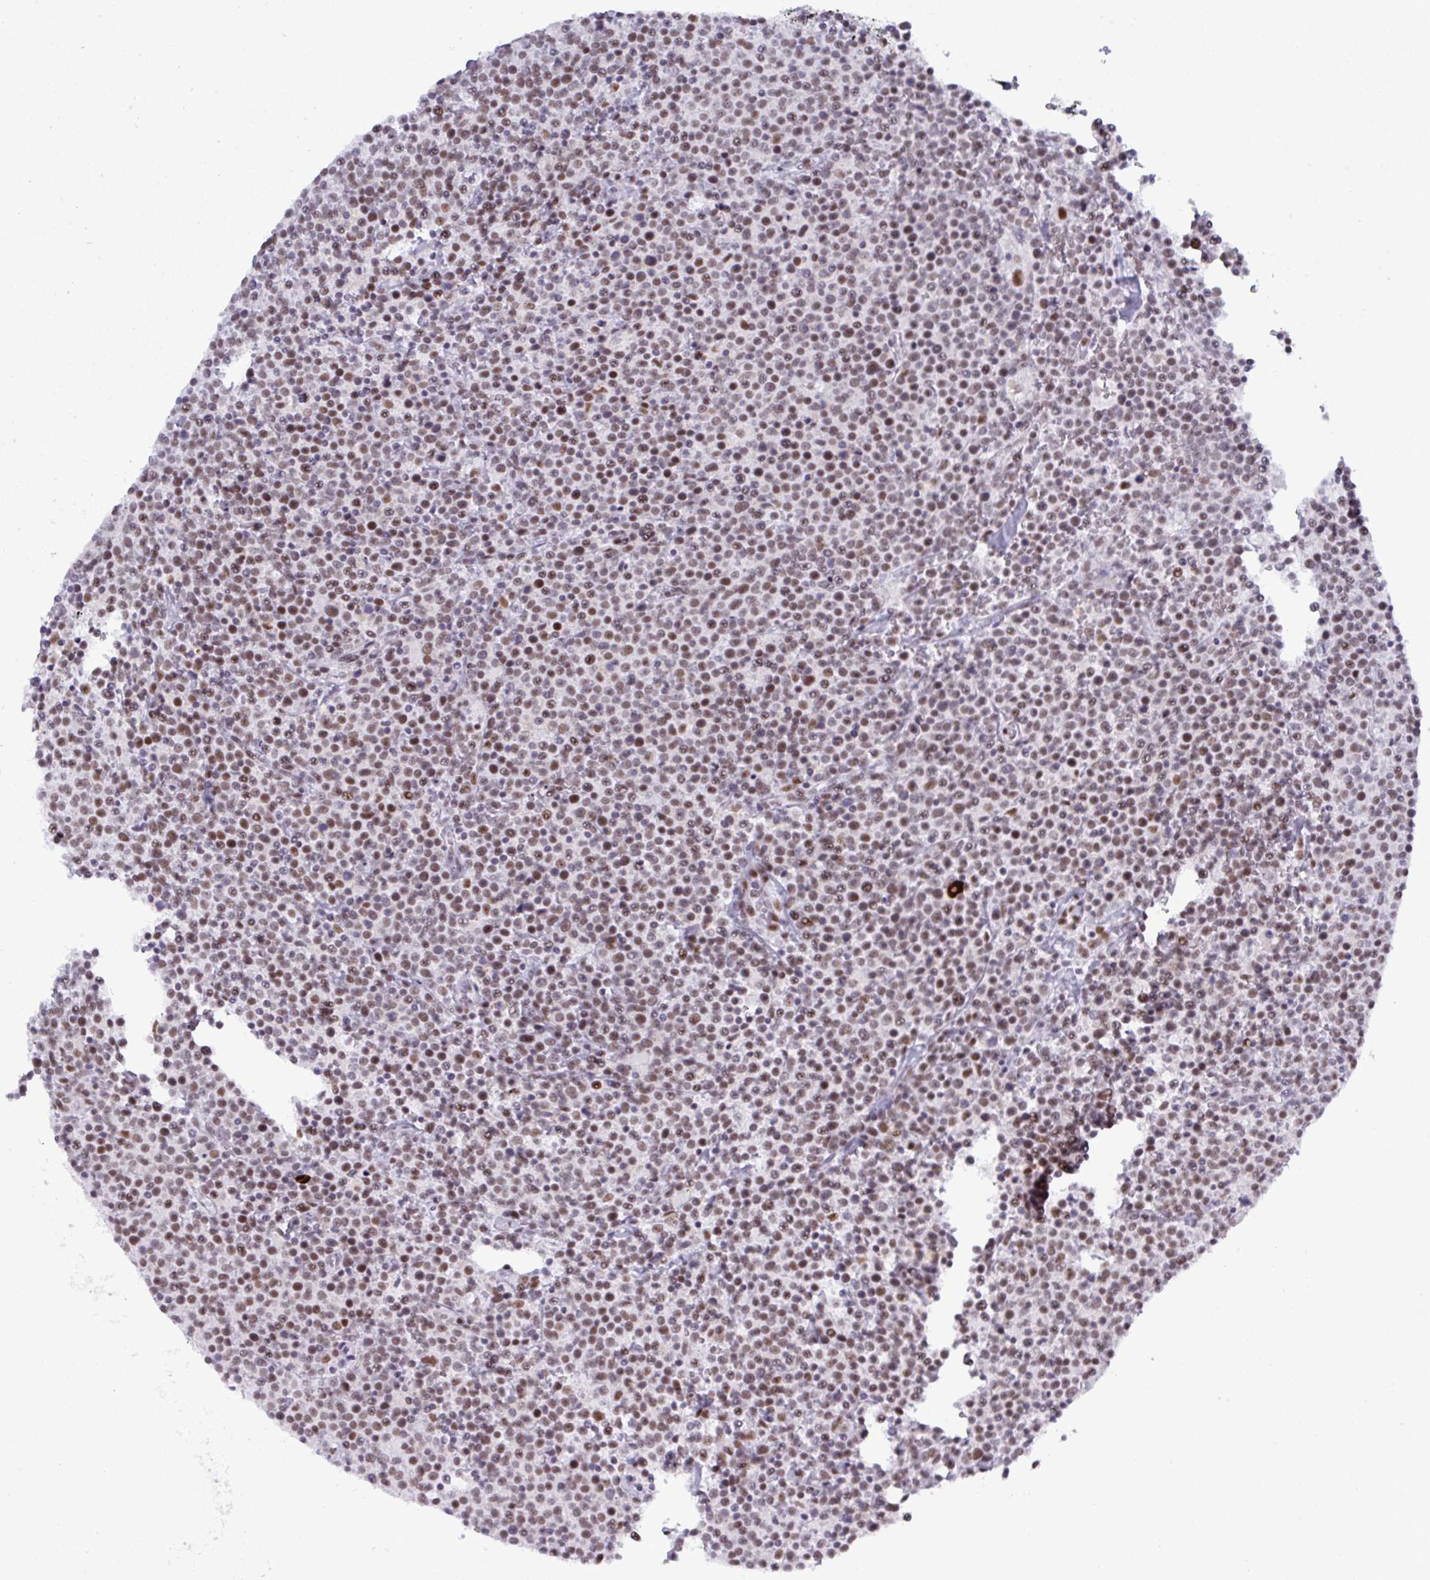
{"staining": {"intensity": "moderate", "quantity": ">75%", "location": "nuclear"}, "tissue": "lymphoma", "cell_type": "Tumor cells", "image_type": "cancer", "snomed": [{"axis": "morphology", "description": "Malignant lymphoma, non-Hodgkin's type, High grade"}, {"axis": "topography", "description": "Lymph node"}], "caption": "Moderate nuclear protein expression is appreciated in approximately >75% of tumor cells in lymphoma.", "gene": "PPP1R10", "patient": {"sex": "male", "age": 61}}